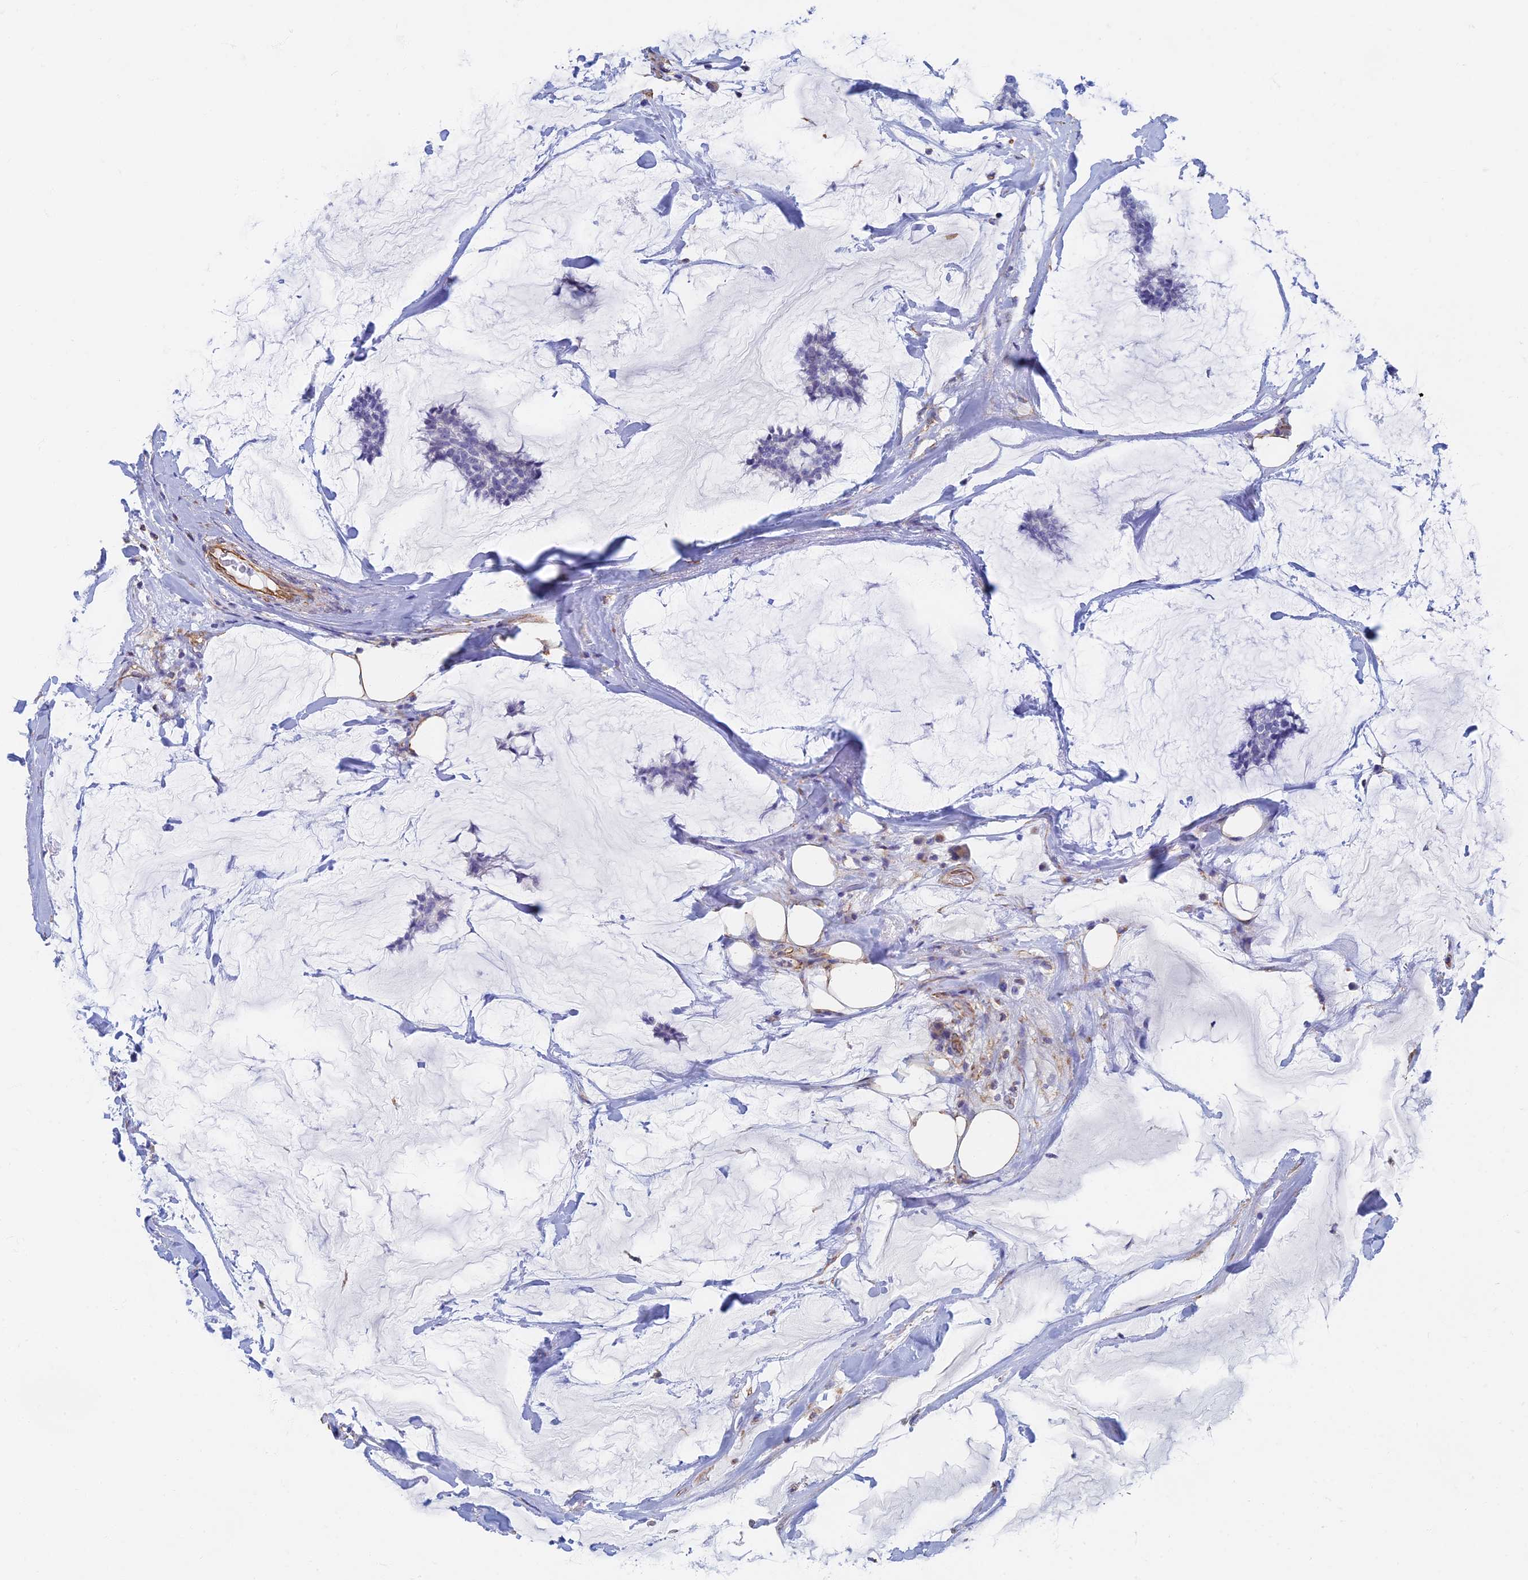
{"staining": {"intensity": "negative", "quantity": "none", "location": "none"}, "tissue": "breast cancer", "cell_type": "Tumor cells", "image_type": "cancer", "snomed": [{"axis": "morphology", "description": "Duct carcinoma"}, {"axis": "topography", "description": "Breast"}], "caption": "Tumor cells are negative for brown protein staining in infiltrating ductal carcinoma (breast). (DAB IHC, high magnification).", "gene": "RMC1", "patient": {"sex": "female", "age": 93}}